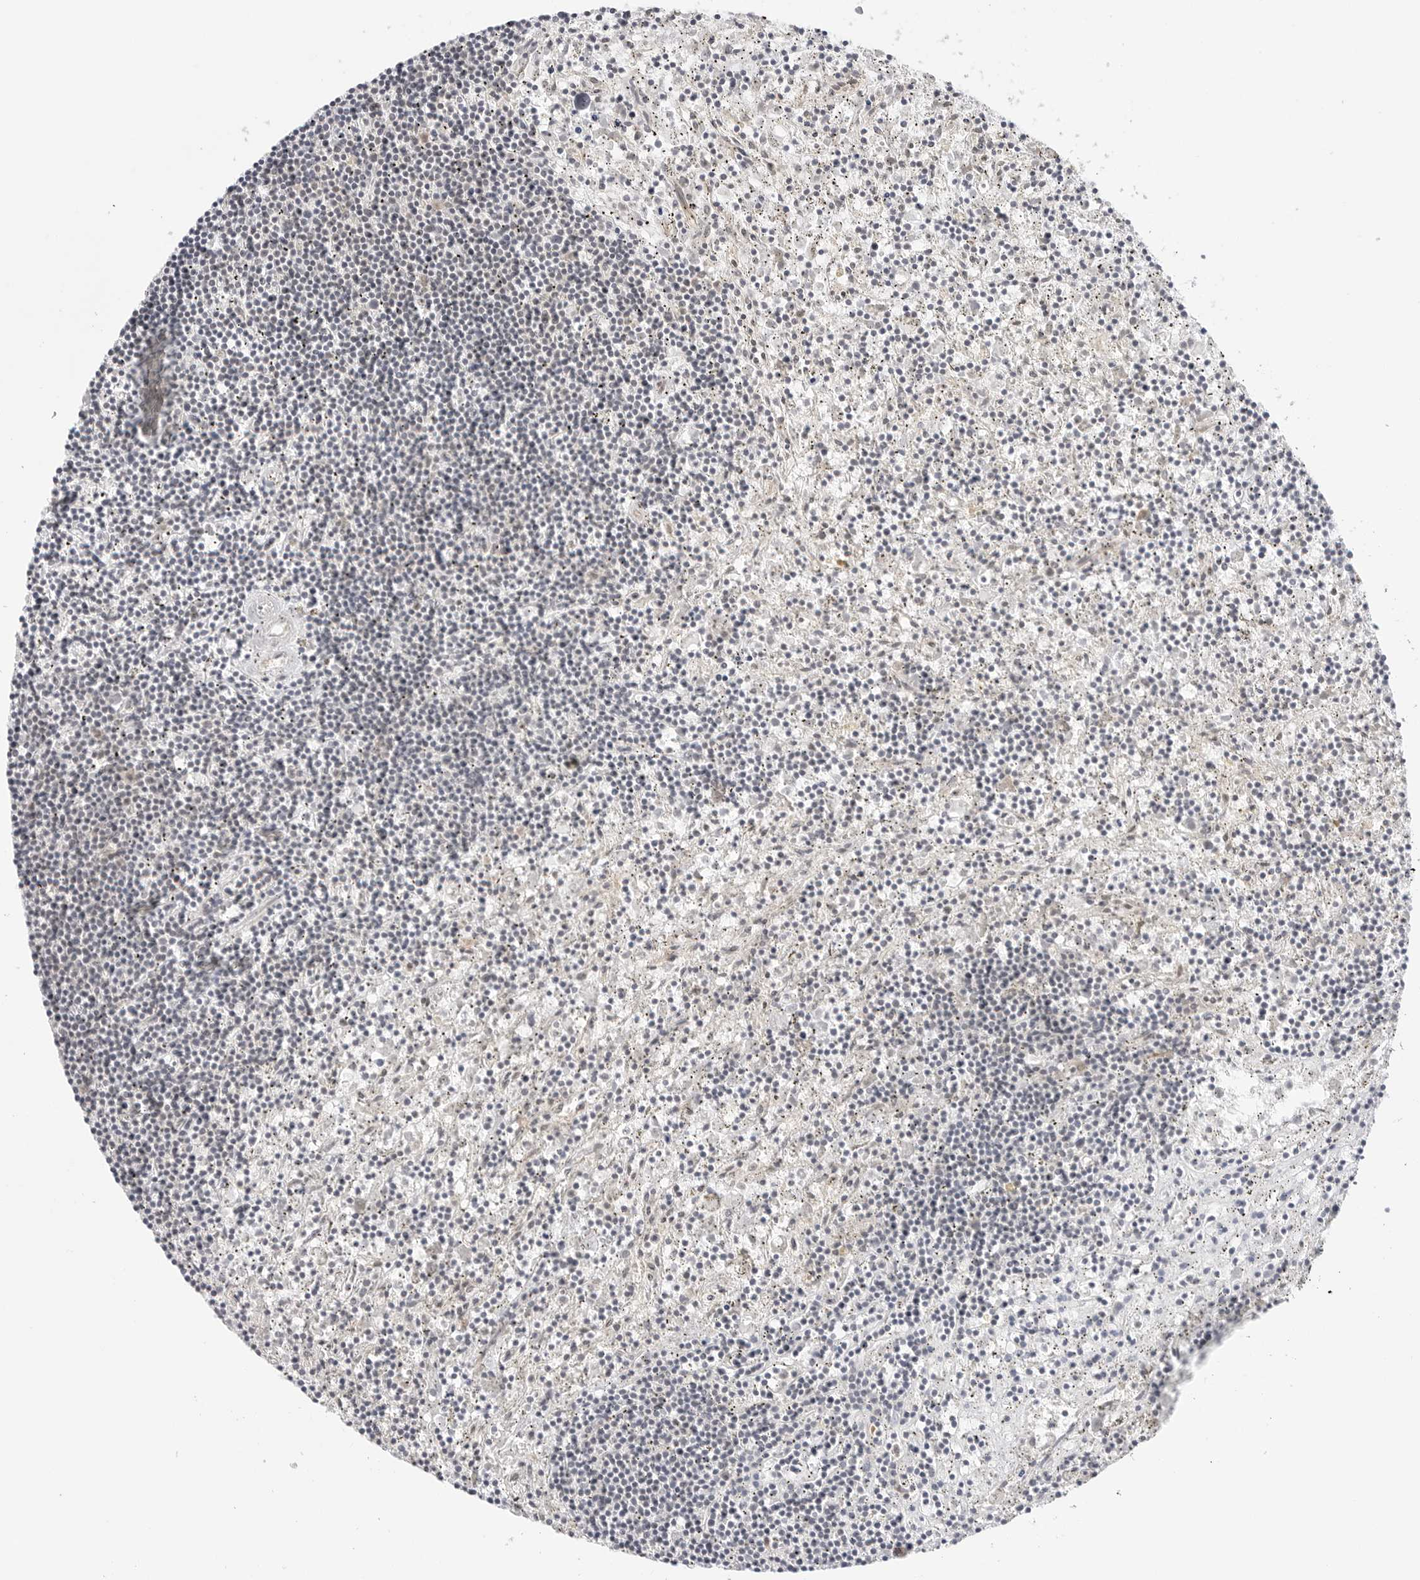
{"staining": {"intensity": "negative", "quantity": "none", "location": "none"}, "tissue": "lymphoma", "cell_type": "Tumor cells", "image_type": "cancer", "snomed": [{"axis": "morphology", "description": "Malignant lymphoma, non-Hodgkin's type, Low grade"}, {"axis": "topography", "description": "Spleen"}], "caption": "Tumor cells are negative for protein expression in human lymphoma. (DAB immunohistochemistry (IHC) with hematoxylin counter stain).", "gene": "TCP1", "patient": {"sex": "male", "age": 76}}